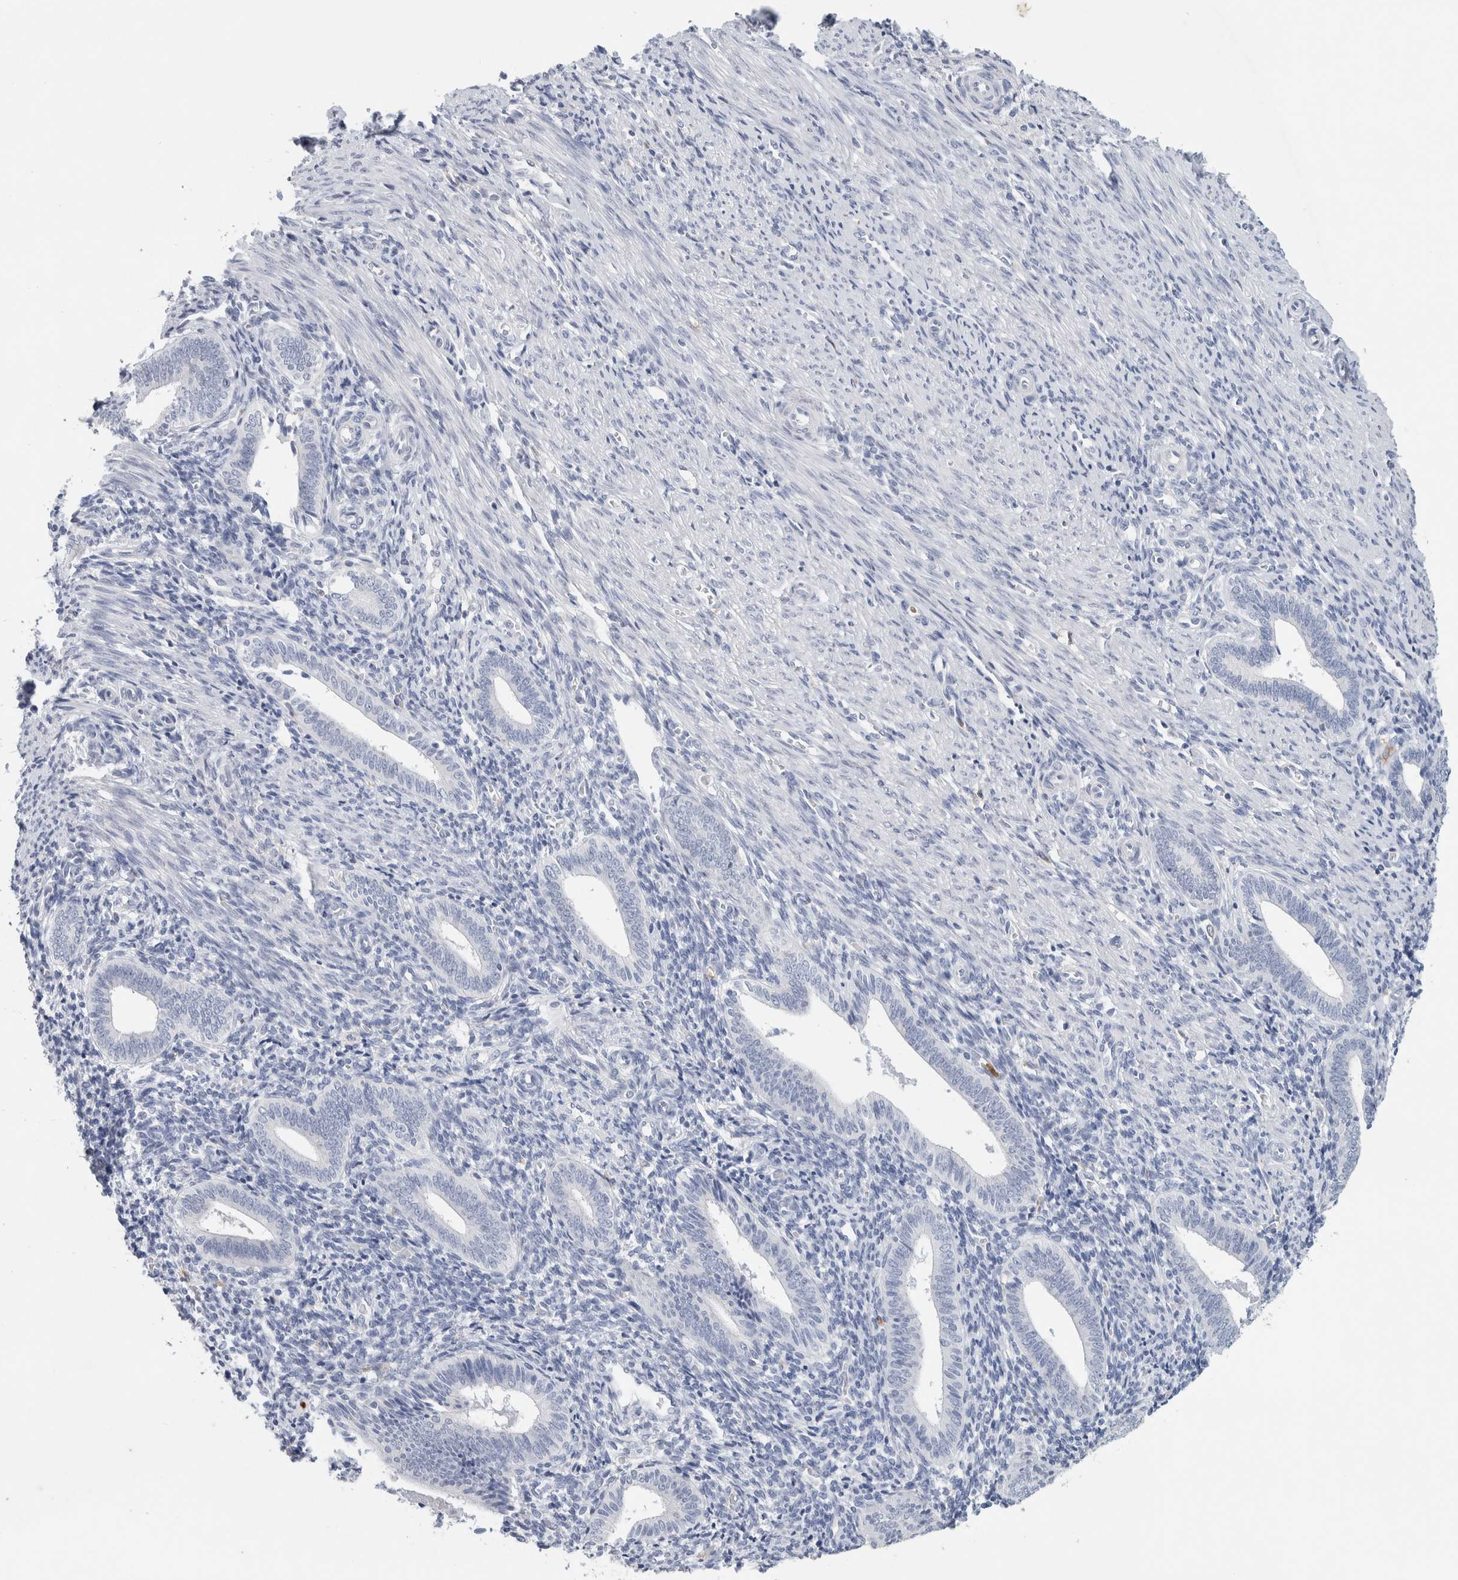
{"staining": {"intensity": "negative", "quantity": "none", "location": "none"}, "tissue": "endometrium", "cell_type": "Cells in endometrial stroma", "image_type": "normal", "snomed": [{"axis": "morphology", "description": "Normal tissue, NOS"}, {"axis": "topography", "description": "Uterus"}, {"axis": "topography", "description": "Endometrium"}], "caption": "Immunohistochemical staining of normal human endometrium displays no significant positivity in cells in endometrial stroma. Brightfield microscopy of IHC stained with DAB (3,3'-diaminobenzidine) (brown) and hematoxylin (blue), captured at high magnification.", "gene": "NCF2", "patient": {"sex": "female", "age": 33}}